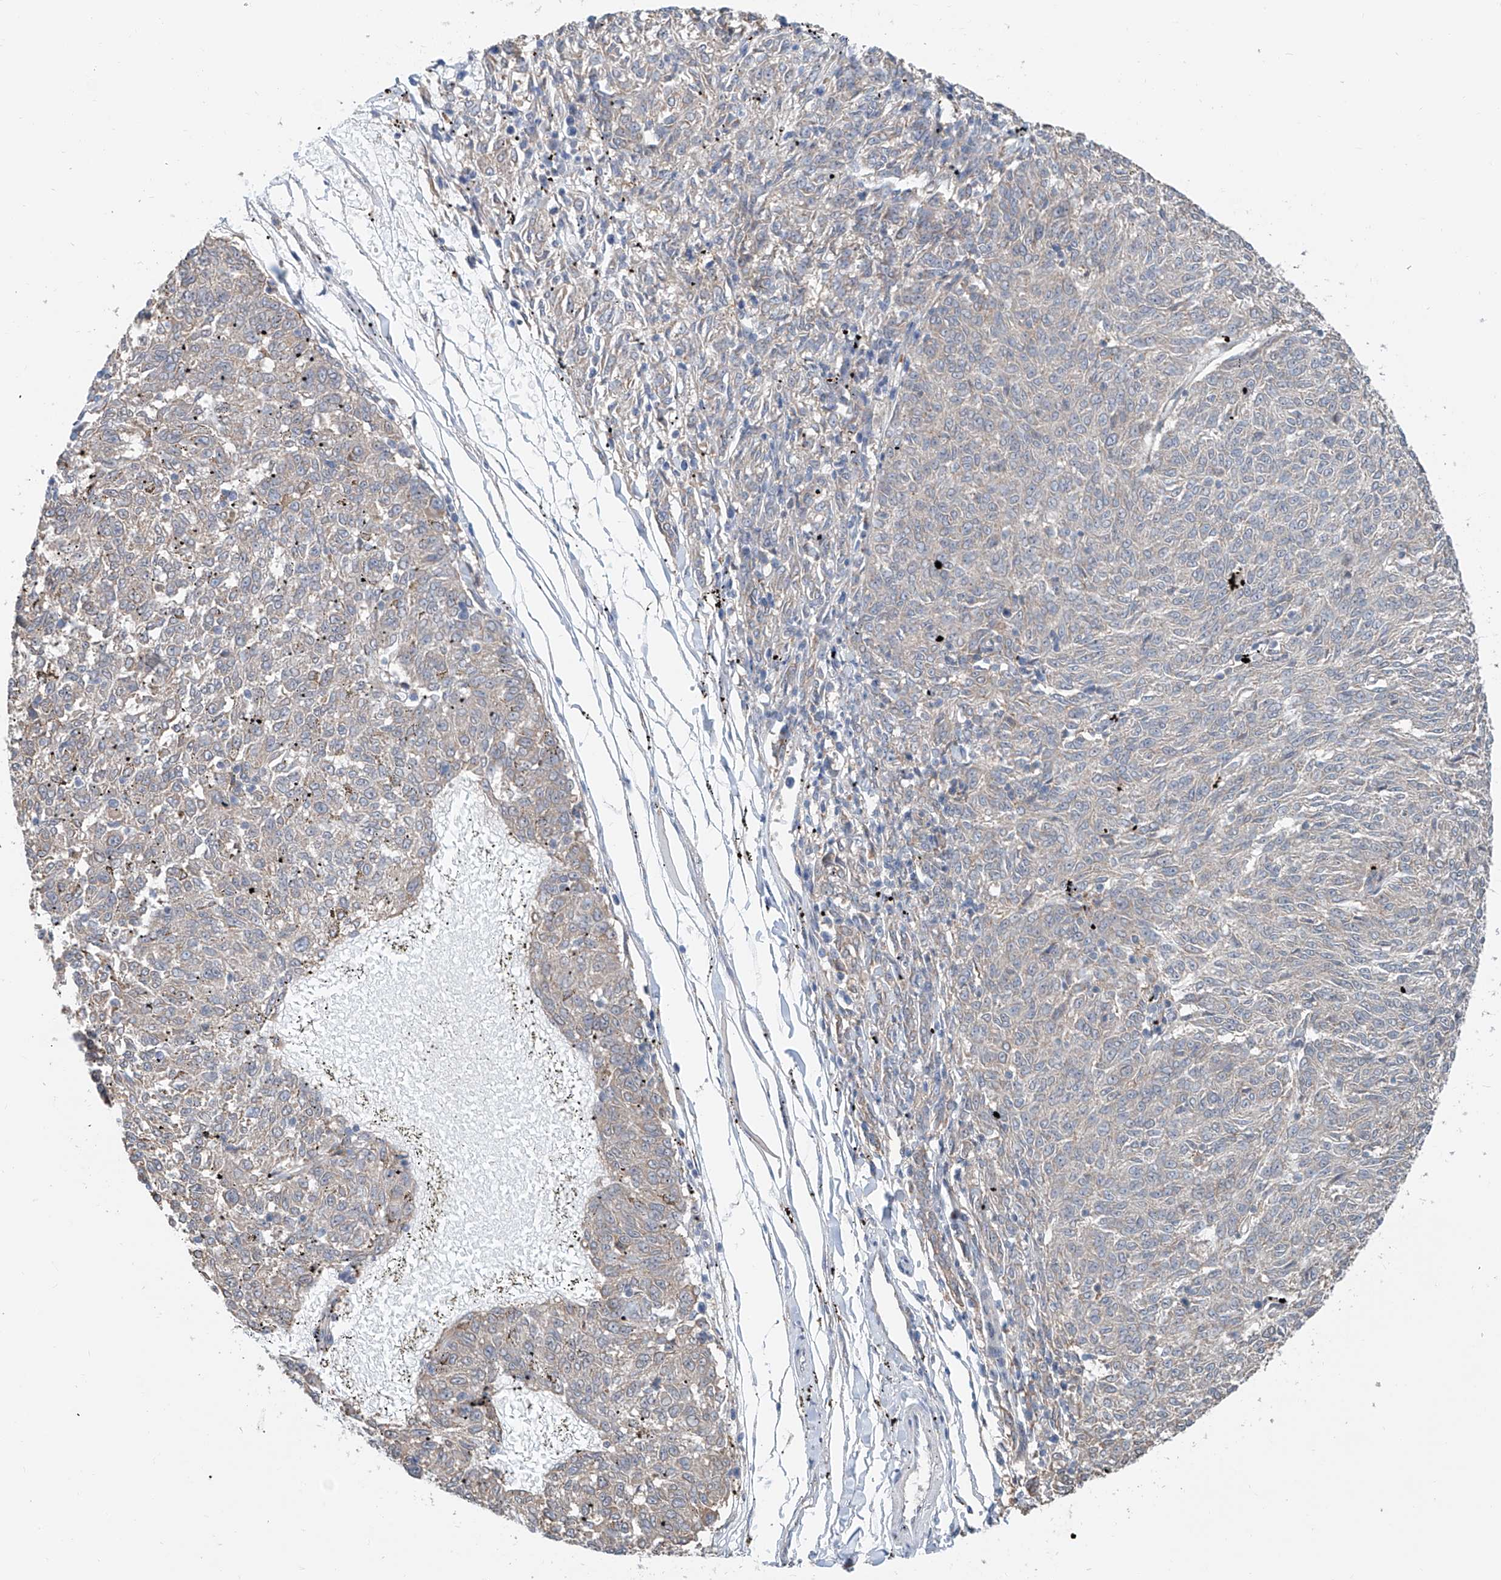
{"staining": {"intensity": "negative", "quantity": "none", "location": "none"}, "tissue": "melanoma", "cell_type": "Tumor cells", "image_type": "cancer", "snomed": [{"axis": "morphology", "description": "Malignant melanoma, NOS"}, {"axis": "topography", "description": "Skin"}], "caption": "Immunohistochemical staining of malignant melanoma demonstrates no significant staining in tumor cells.", "gene": "KCNK10", "patient": {"sex": "female", "age": 72}}